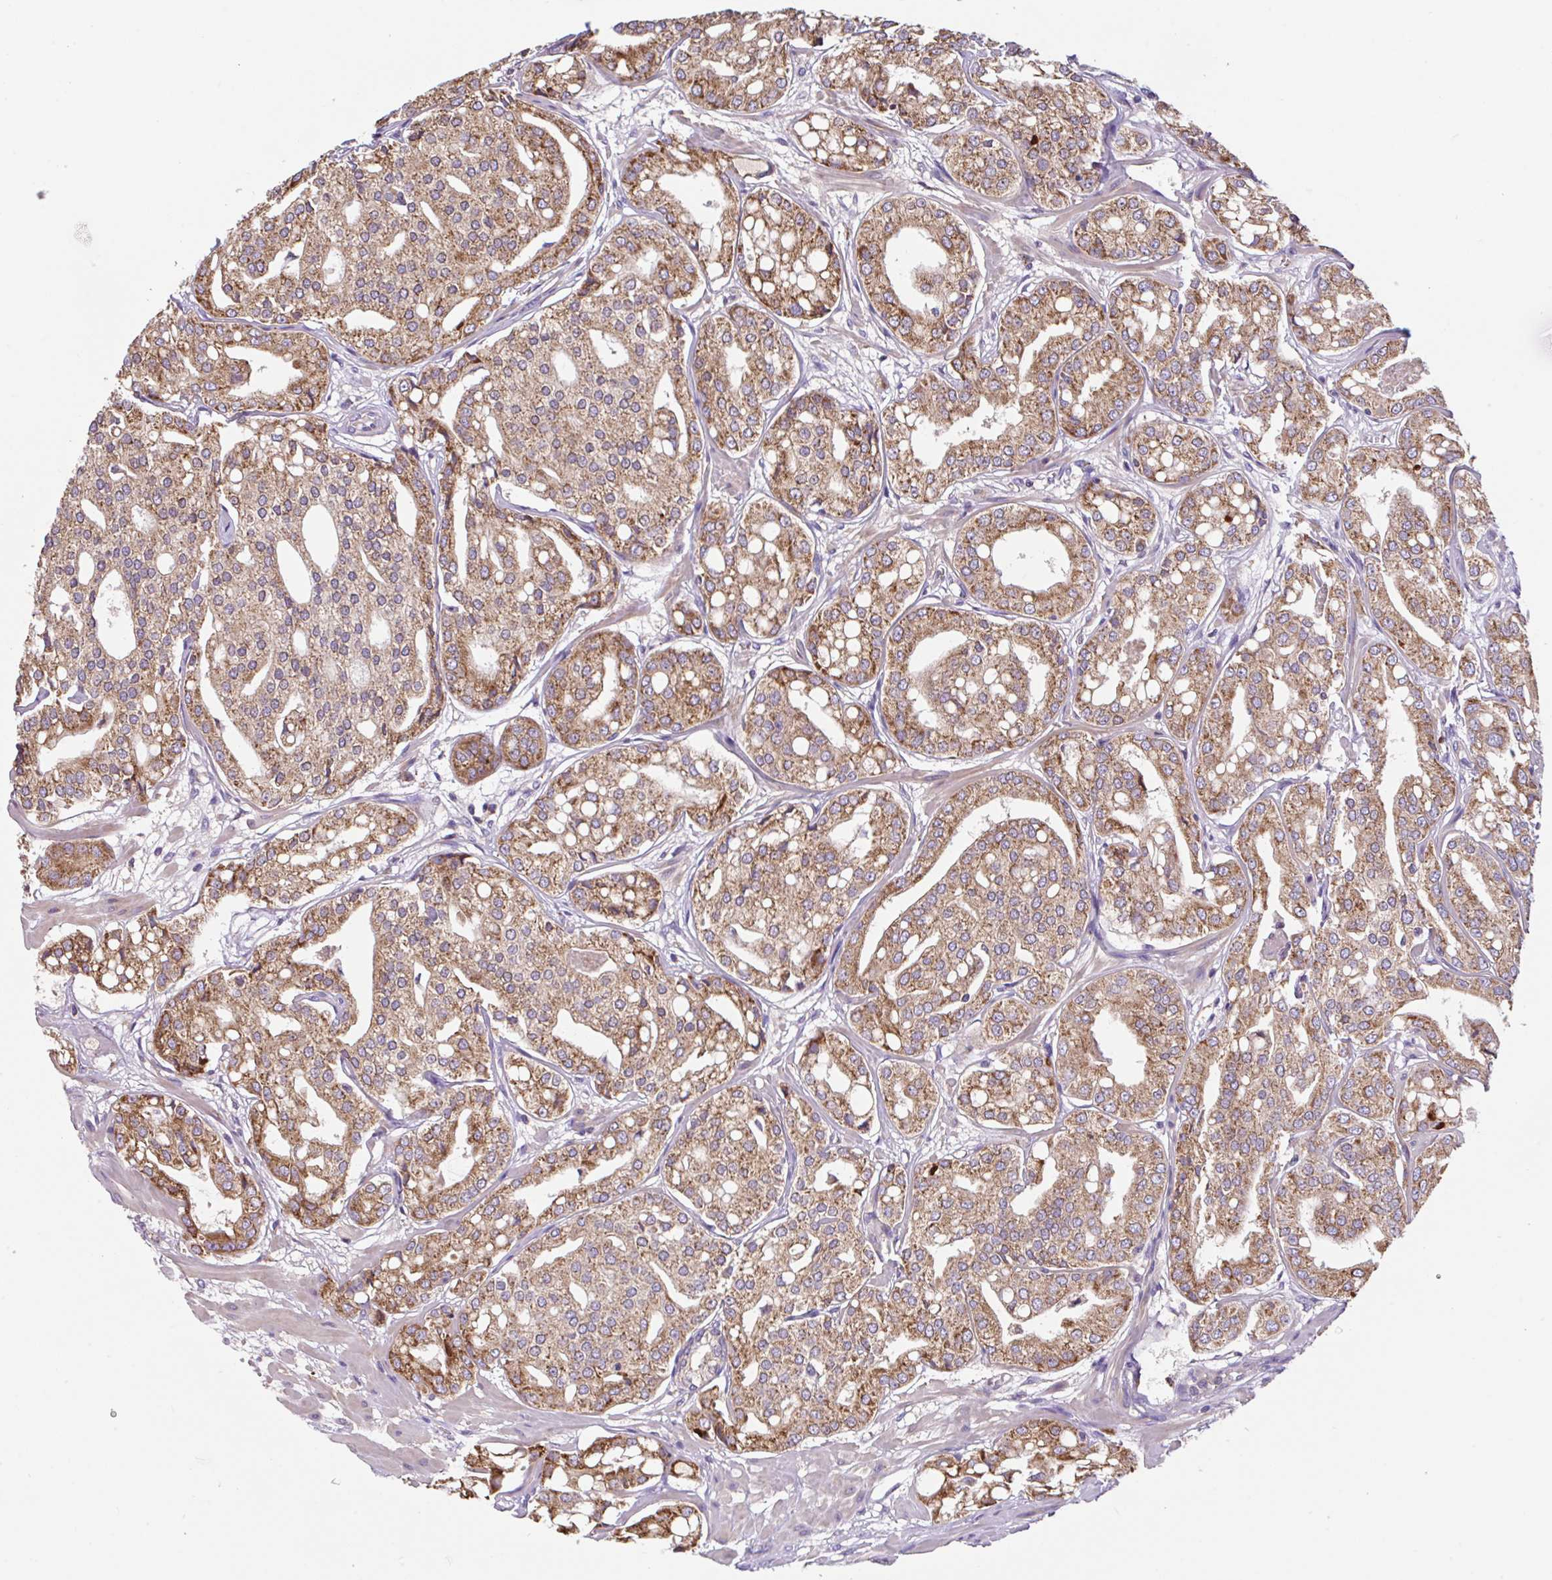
{"staining": {"intensity": "moderate", "quantity": ">75%", "location": "cytoplasmic/membranous"}, "tissue": "renal cancer", "cell_type": "Tumor cells", "image_type": "cancer", "snomed": [{"axis": "morphology", "description": "Adenocarcinoma, NOS"}, {"axis": "topography", "description": "Urinary bladder"}], "caption": "This image demonstrates immunohistochemistry (IHC) staining of human renal cancer (adenocarcinoma), with medium moderate cytoplasmic/membranous staining in approximately >75% of tumor cells.", "gene": "RALBP1", "patient": {"sex": "male", "age": 61}}